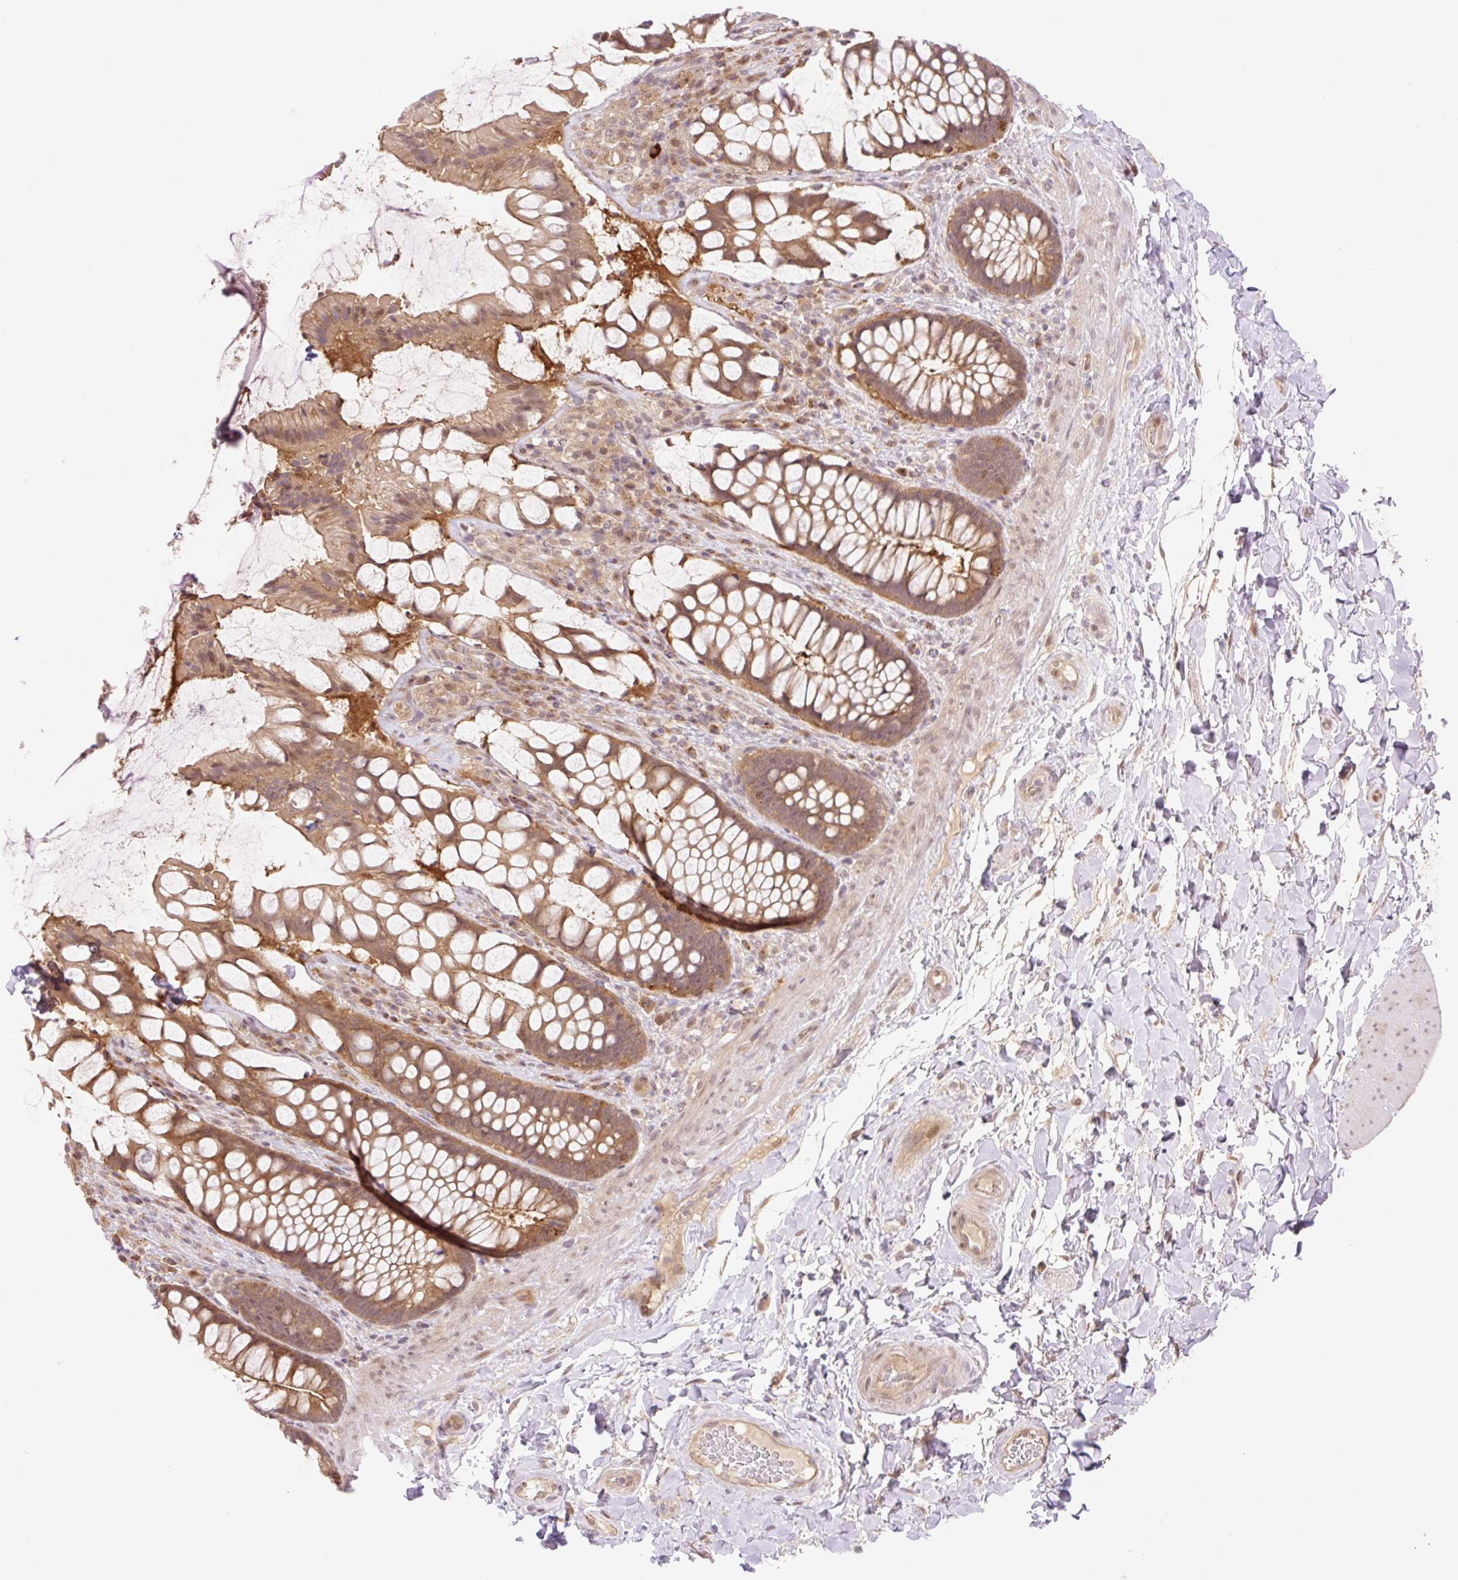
{"staining": {"intensity": "moderate", "quantity": ">75%", "location": "cytoplasmic/membranous,nuclear"}, "tissue": "rectum", "cell_type": "Glandular cells", "image_type": "normal", "snomed": [{"axis": "morphology", "description": "Normal tissue, NOS"}, {"axis": "topography", "description": "Rectum"}], "caption": "Protein expression by IHC displays moderate cytoplasmic/membranous,nuclear positivity in approximately >75% of glandular cells in normal rectum.", "gene": "VPS25", "patient": {"sex": "female", "age": 58}}